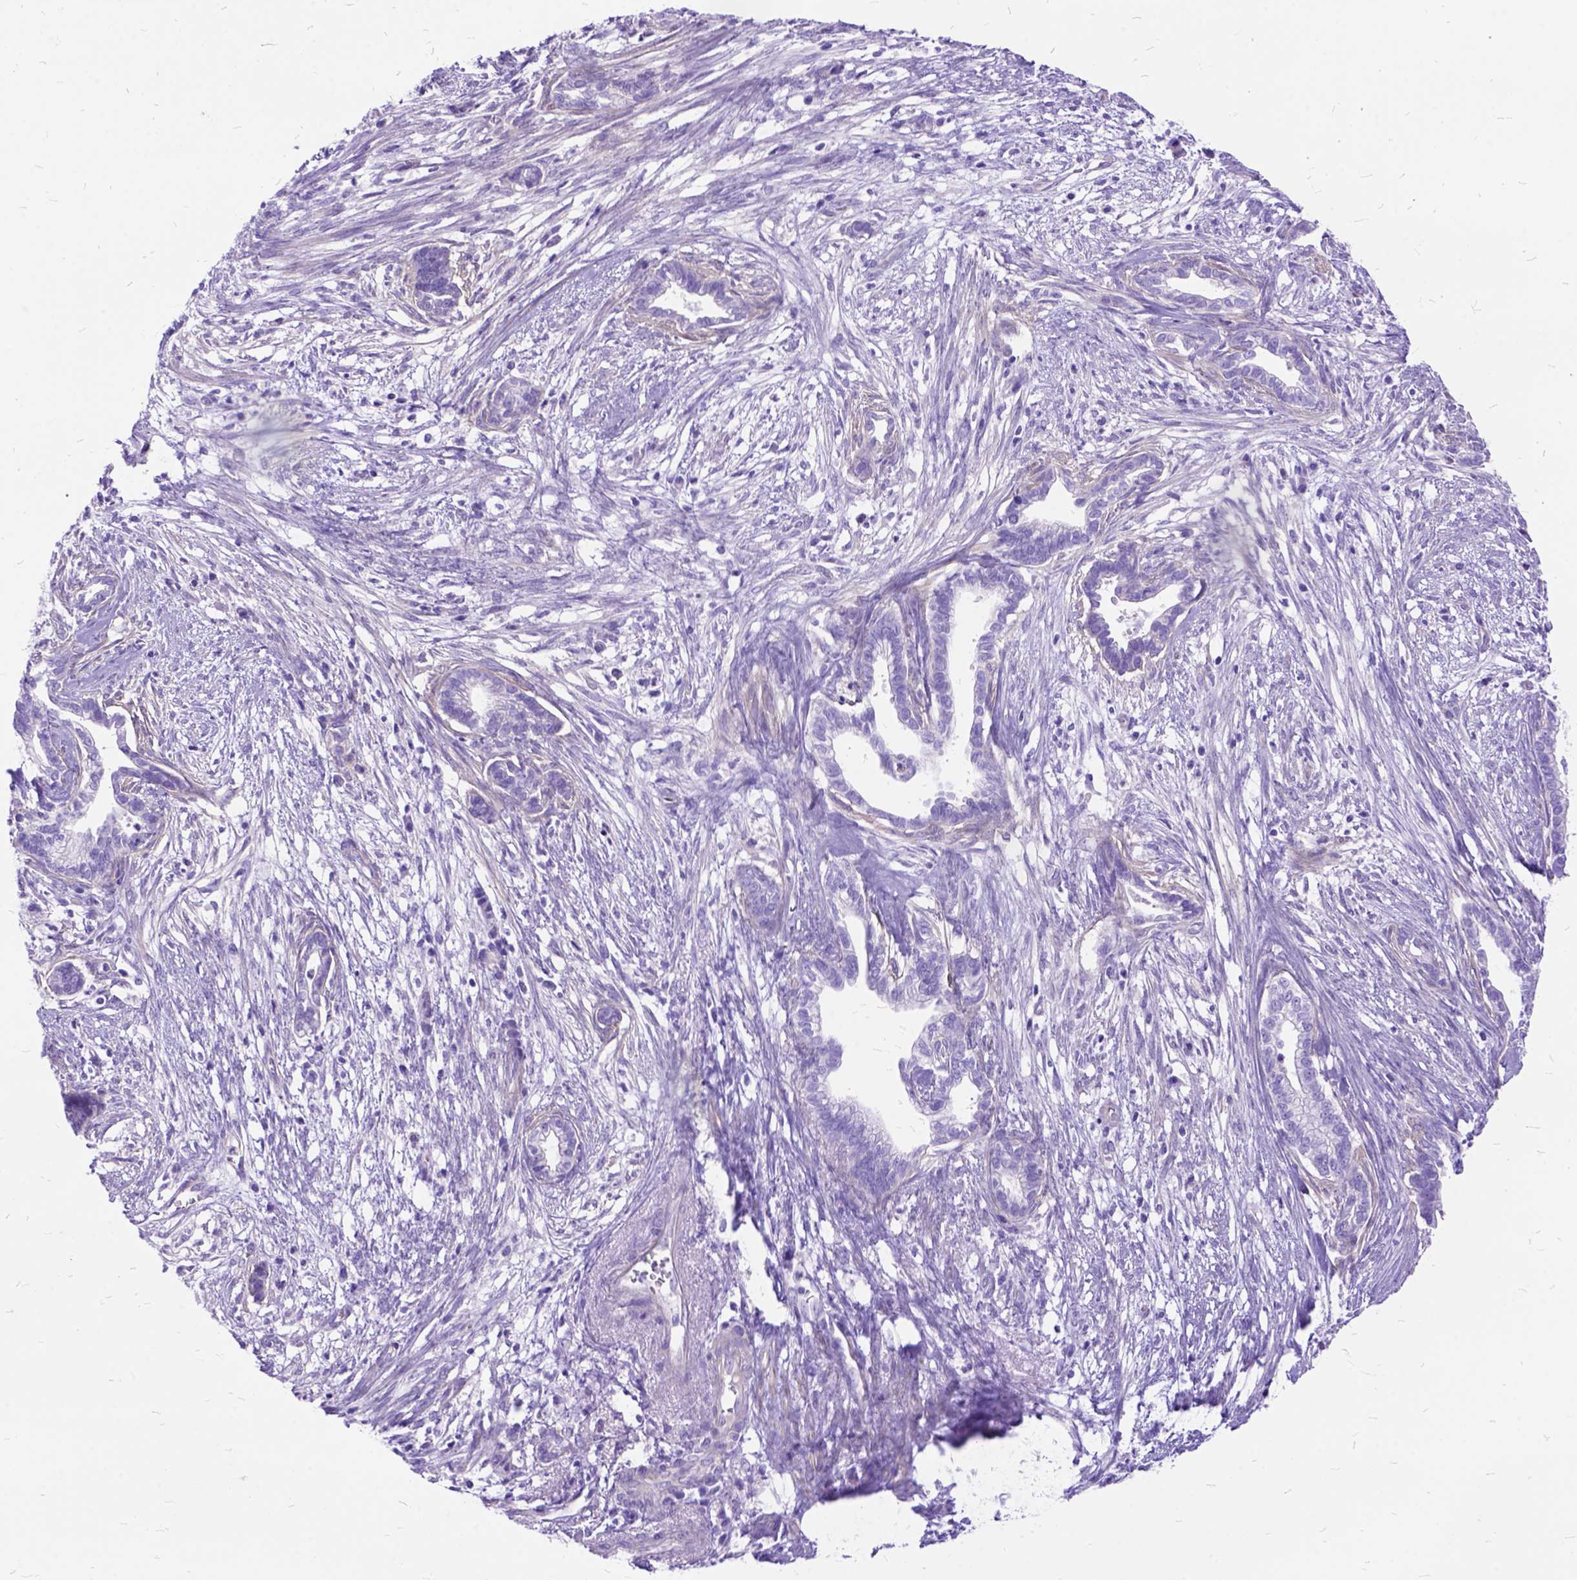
{"staining": {"intensity": "negative", "quantity": "none", "location": "none"}, "tissue": "cervical cancer", "cell_type": "Tumor cells", "image_type": "cancer", "snomed": [{"axis": "morphology", "description": "Adenocarcinoma, NOS"}, {"axis": "topography", "description": "Cervix"}], "caption": "DAB (3,3'-diaminobenzidine) immunohistochemical staining of cervical cancer (adenocarcinoma) shows no significant positivity in tumor cells.", "gene": "ARL9", "patient": {"sex": "female", "age": 62}}